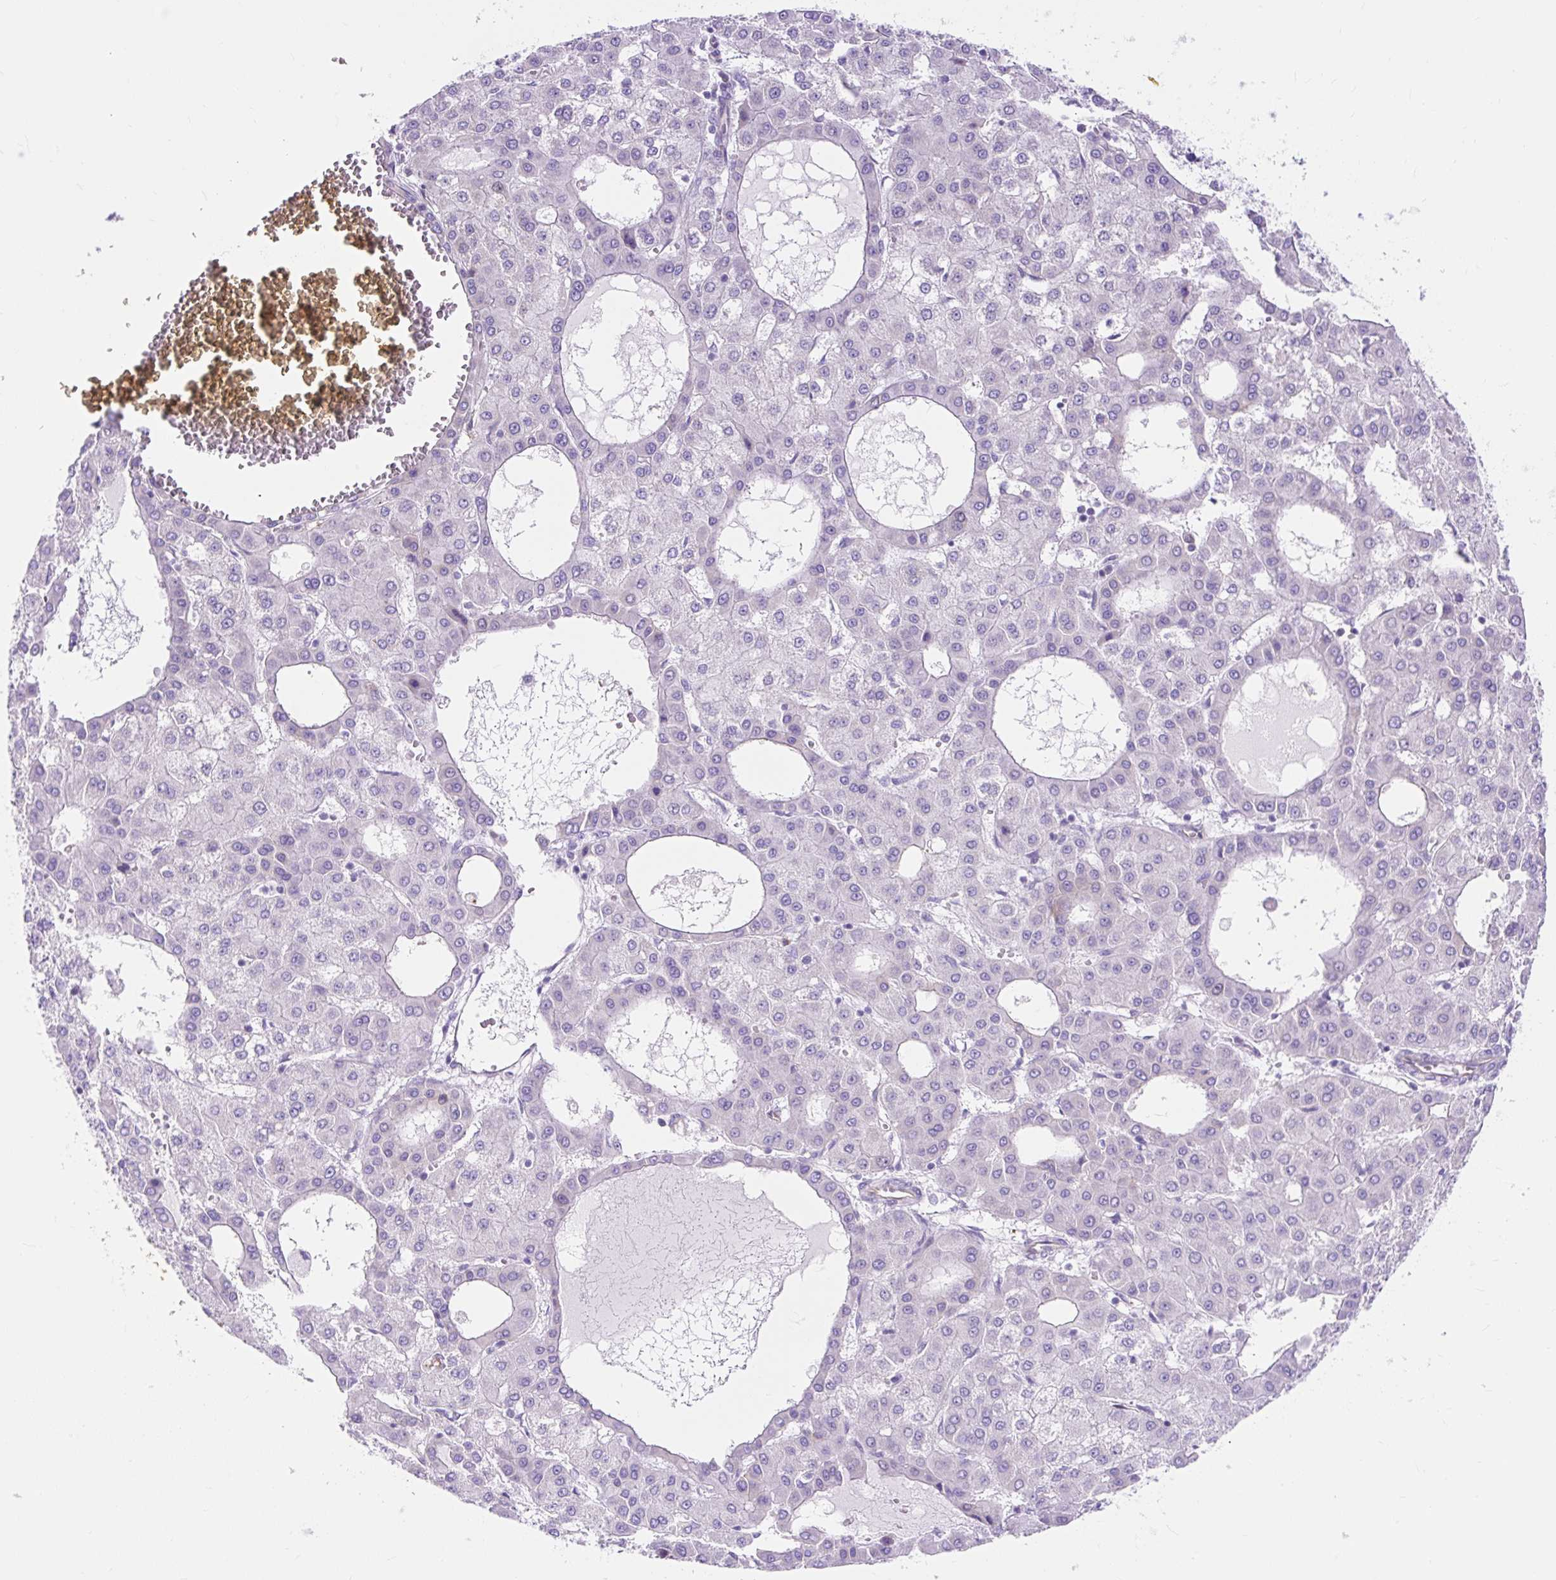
{"staining": {"intensity": "negative", "quantity": "none", "location": "none"}, "tissue": "liver cancer", "cell_type": "Tumor cells", "image_type": "cancer", "snomed": [{"axis": "morphology", "description": "Carcinoma, Hepatocellular, NOS"}, {"axis": "topography", "description": "Liver"}], "caption": "Immunohistochemistry of liver hepatocellular carcinoma displays no expression in tumor cells. (DAB (3,3'-diaminobenzidine) immunohistochemistry (IHC) with hematoxylin counter stain).", "gene": "HIP1R", "patient": {"sex": "male", "age": 47}}